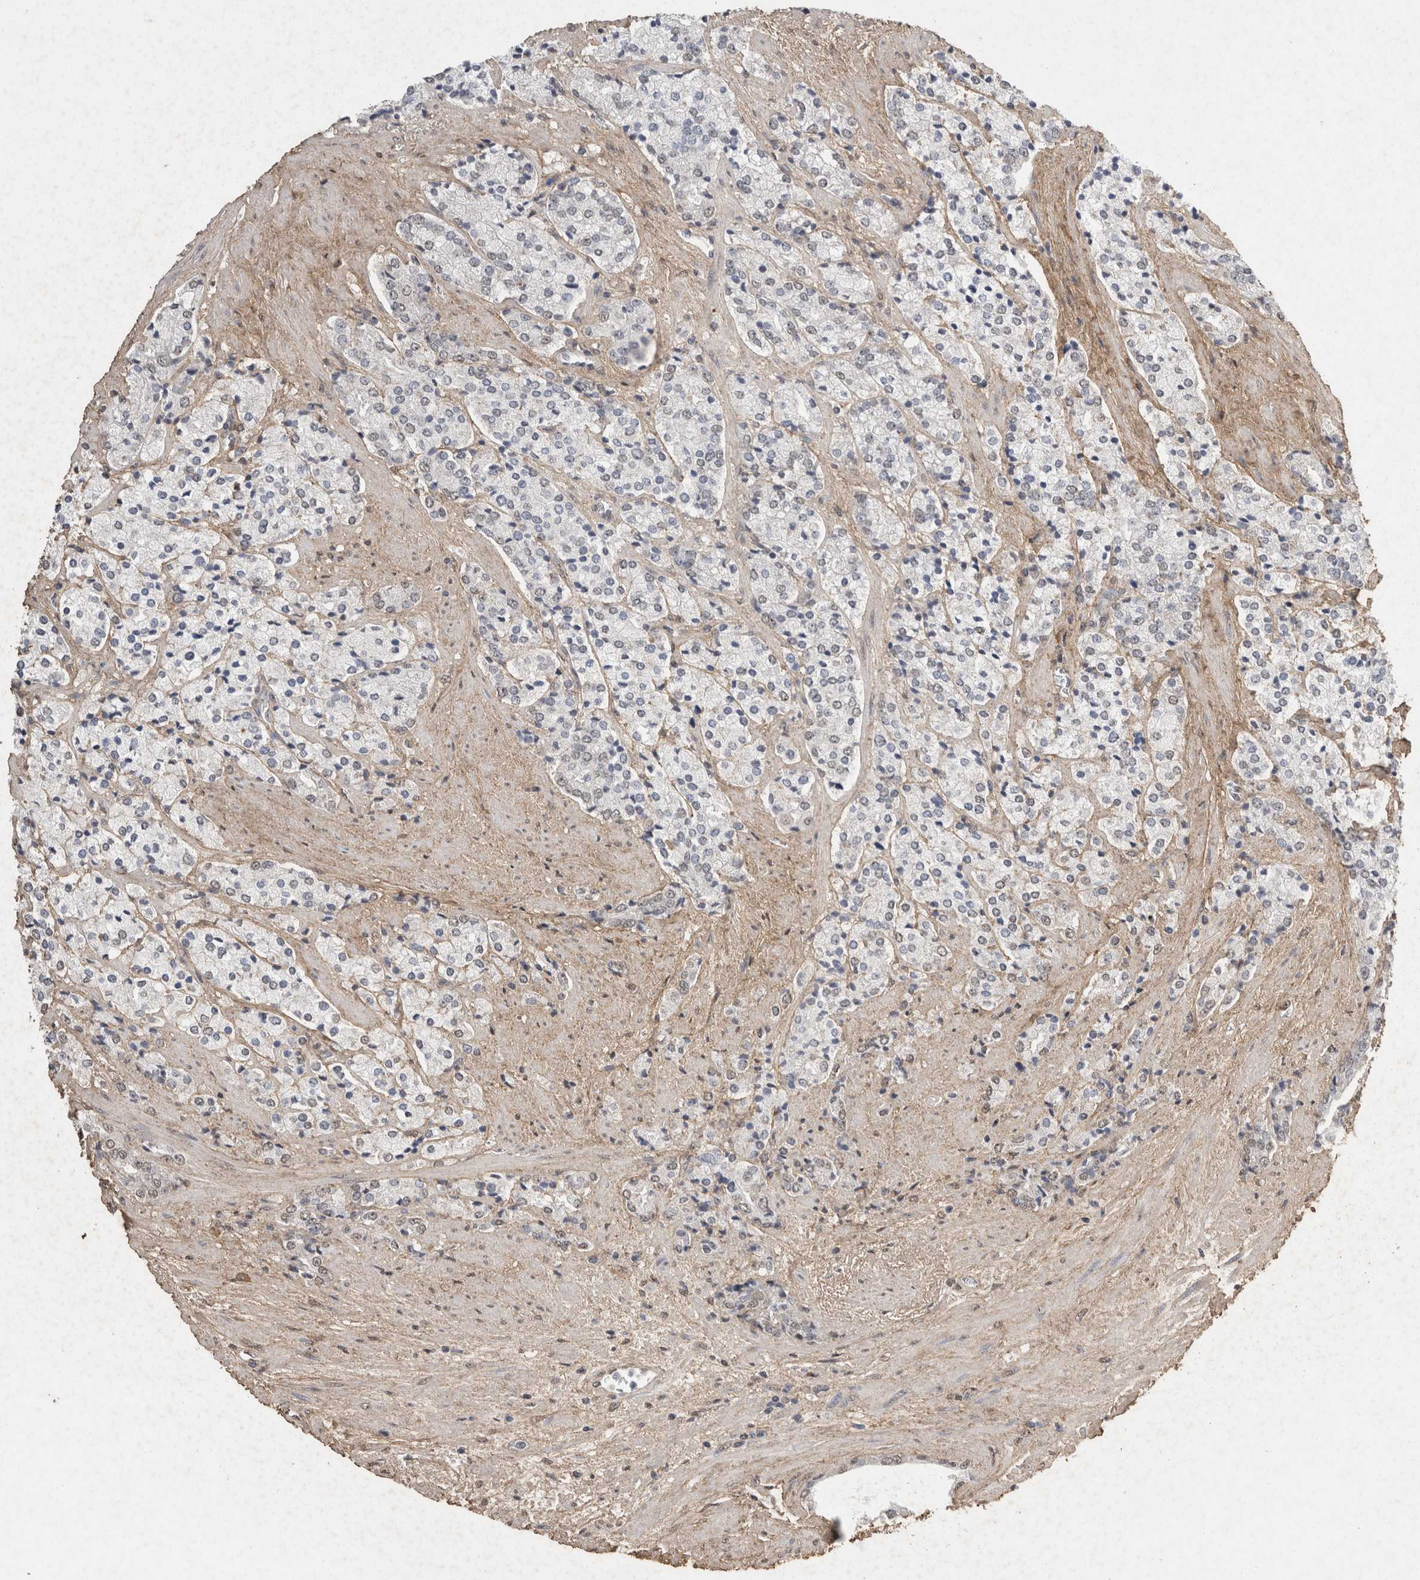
{"staining": {"intensity": "negative", "quantity": "none", "location": "none"}, "tissue": "prostate cancer", "cell_type": "Tumor cells", "image_type": "cancer", "snomed": [{"axis": "morphology", "description": "Adenocarcinoma, High grade"}, {"axis": "topography", "description": "Prostate"}], "caption": "Protein analysis of high-grade adenocarcinoma (prostate) shows no significant staining in tumor cells.", "gene": "C1QTNF5", "patient": {"sex": "male", "age": 71}}